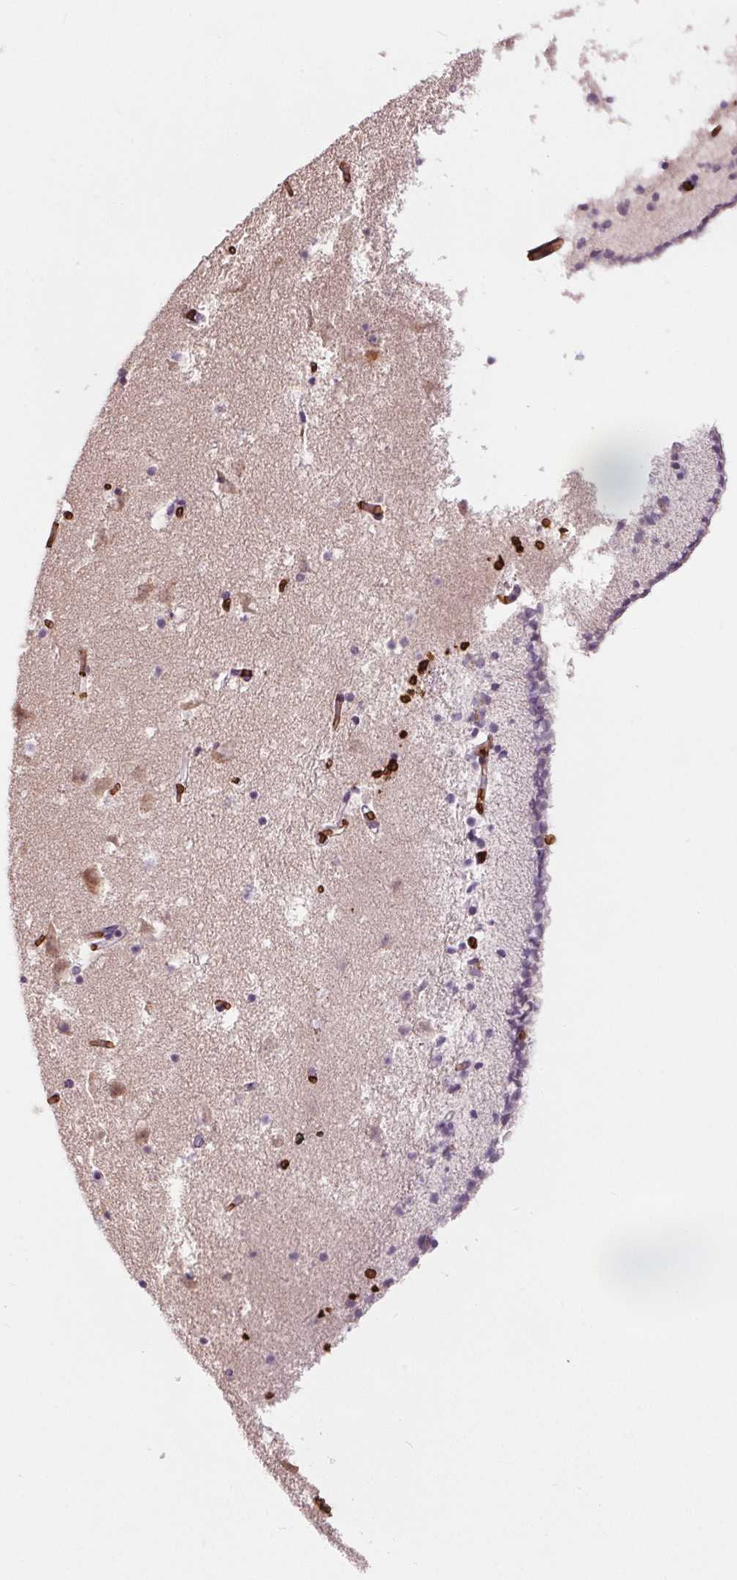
{"staining": {"intensity": "negative", "quantity": "none", "location": "none"}, "tissue": "caudate", "cell_type": "Glial cells", "image_type": "normal", "snomed": [{"axis": "morphology", "description": "Normal tissue, NOS"}, {"axis": "topography", "description": "Lateral ventricle wall"}], "caption": "Immunohistochemistry of benign caudate exhibits no positivity in glial cells. (Stains: DAB (3,3'-diaminobenzidine) immunohistochemistry with hematoxylin counter stain, Microscopy: brightfield microscopy at high magnification).", "gene": "SLC4A1", "patient": {"sex": "female", "age": 42}}